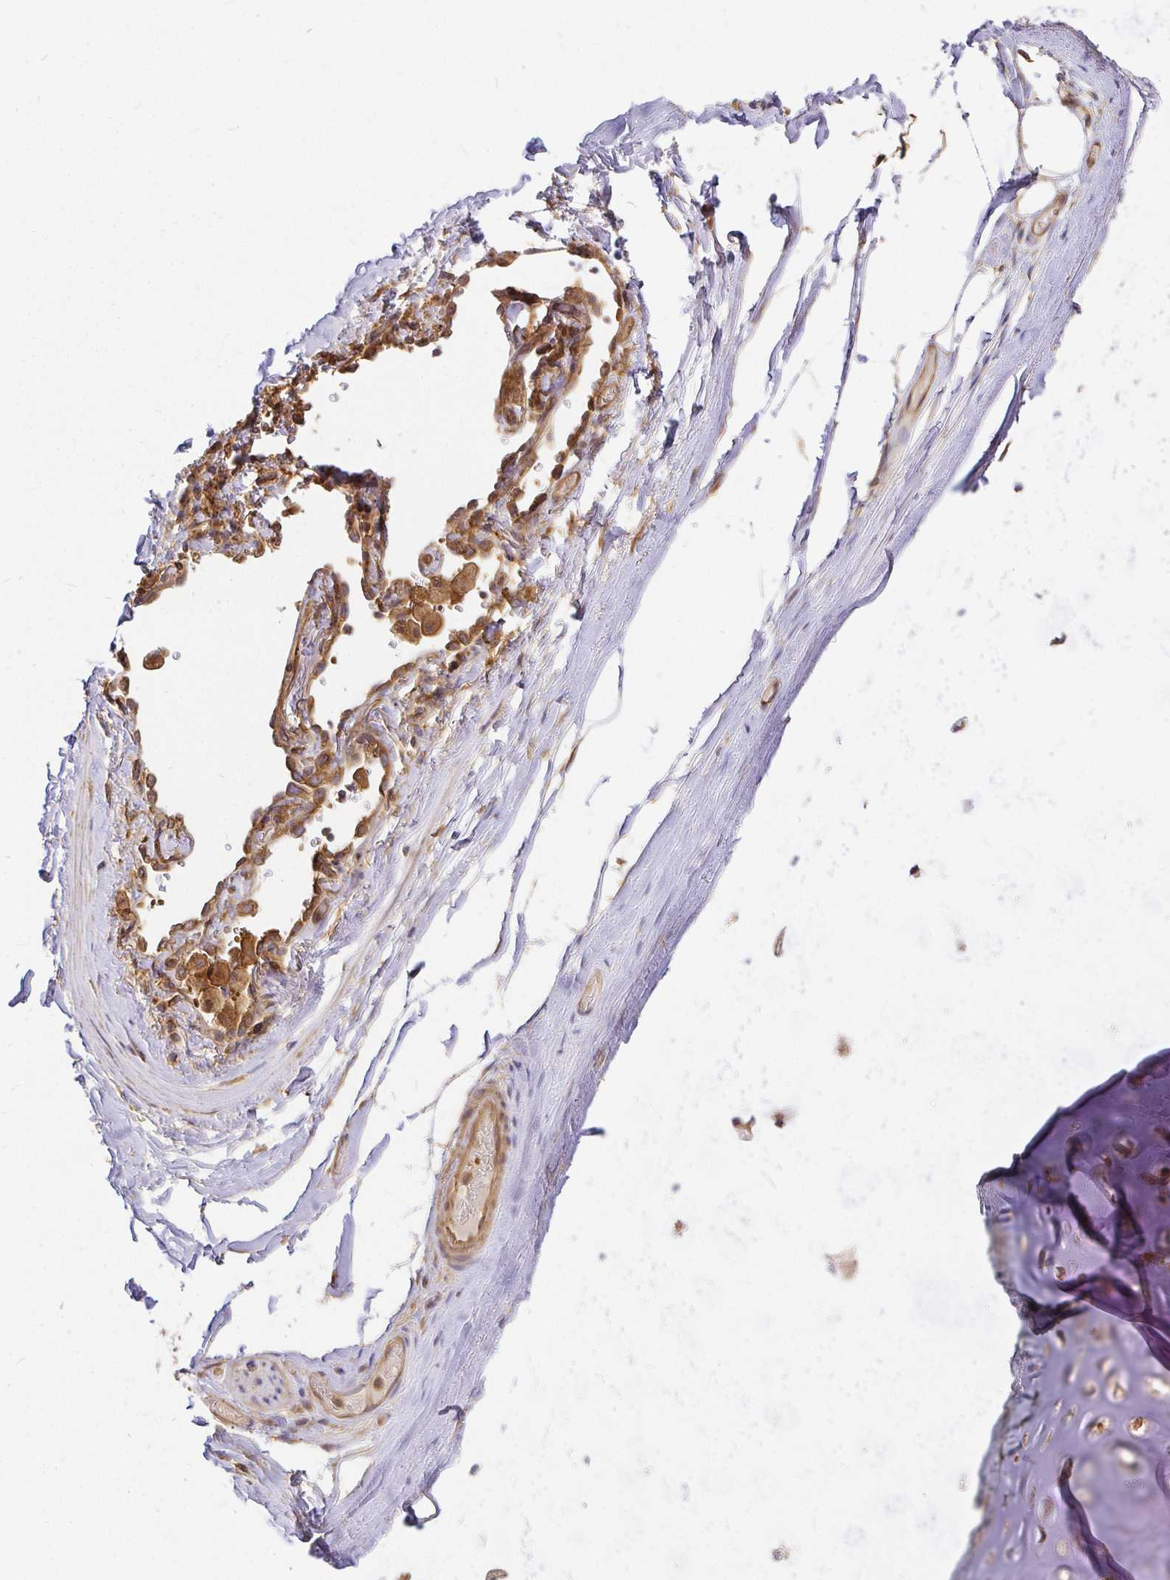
{"staining": {"intensity": "moderate", "quantity": "25%-75%", "location": "cytoplasmic/membranous"}, "tissue": "adipose tissue", "cell_type": "Adipocytes", "image_type": "normal", "snomed": [{"axis": "morphology", "description": "Normal tissue, NOS"}, {"axis": "topography", "description": "Cartilage tissue"}, {"axis": "topography", "description": "Bronchus"}], "caption": "Adipocytes display moderate cytoplasmic/membranous staining in about 25%-75% of cells in unremarkable adipose tissue.", "gene": "KIF5B", "patient": {"sex": "male", "age": 64}}